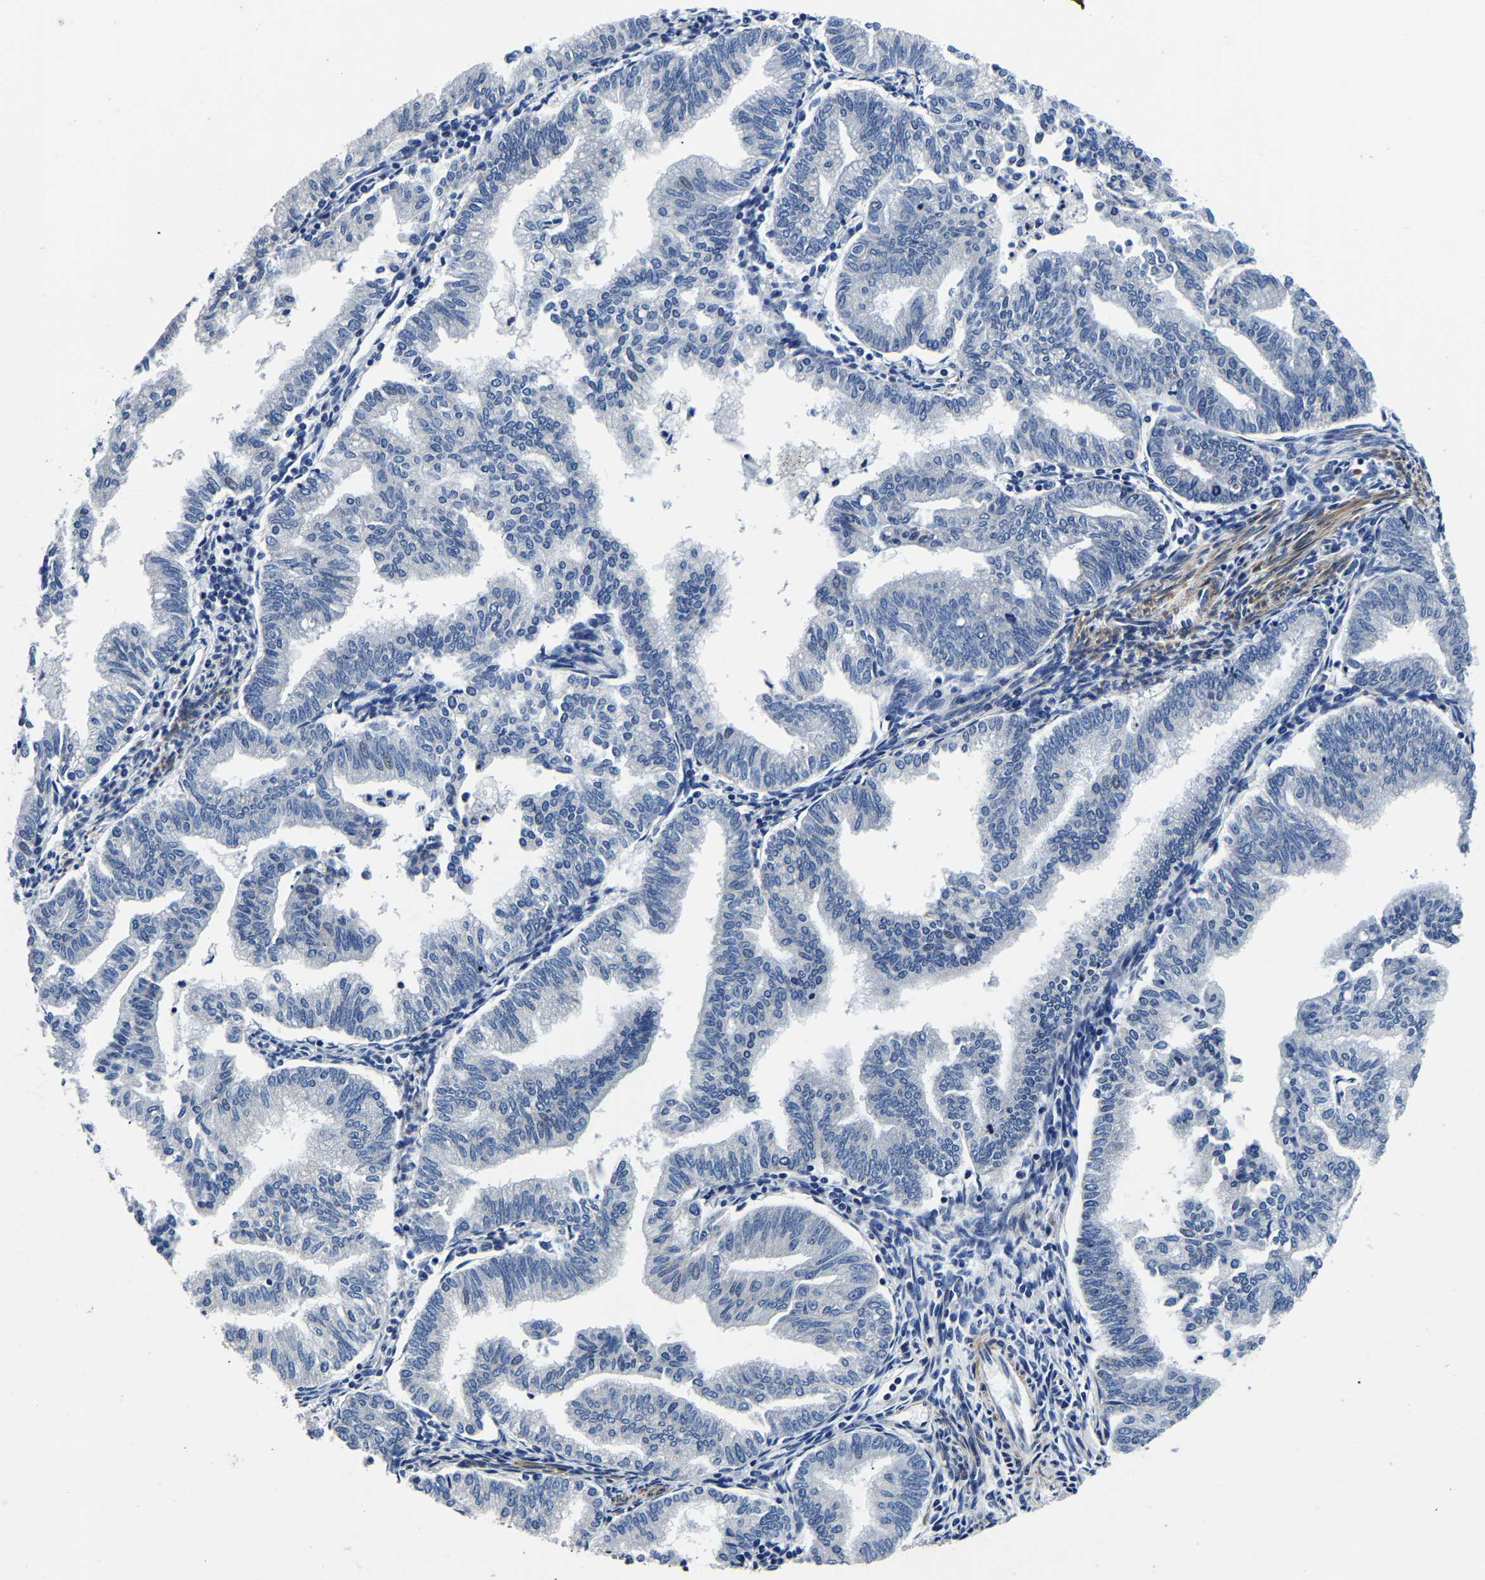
{"staining": {"intensity": "negative", "quantity": "none", "location": "none"}, "tissue": "endometrial cancer", "cell_type": "Tumor cells", "image_type": "cancer", "snomed": [{"axis": "morphology", "description": "Polyp, NOS"}, {"axis": "morphology", "description": "Adenocarcinoma, NOS"}, {"axis": "morphology", "description": "Adenoma, NOS"}, {"axis": "topography", "description": "Endometrium"}], "caption": "Immunohistochemical staining of human endometrial polyp displays no significant positivity in tumor cells. (Brightfield microscopy of DAB immunohistochemistry at high magnification).", "gene": "KCTD17", "patient": {"sex": "female", "age": 79}}